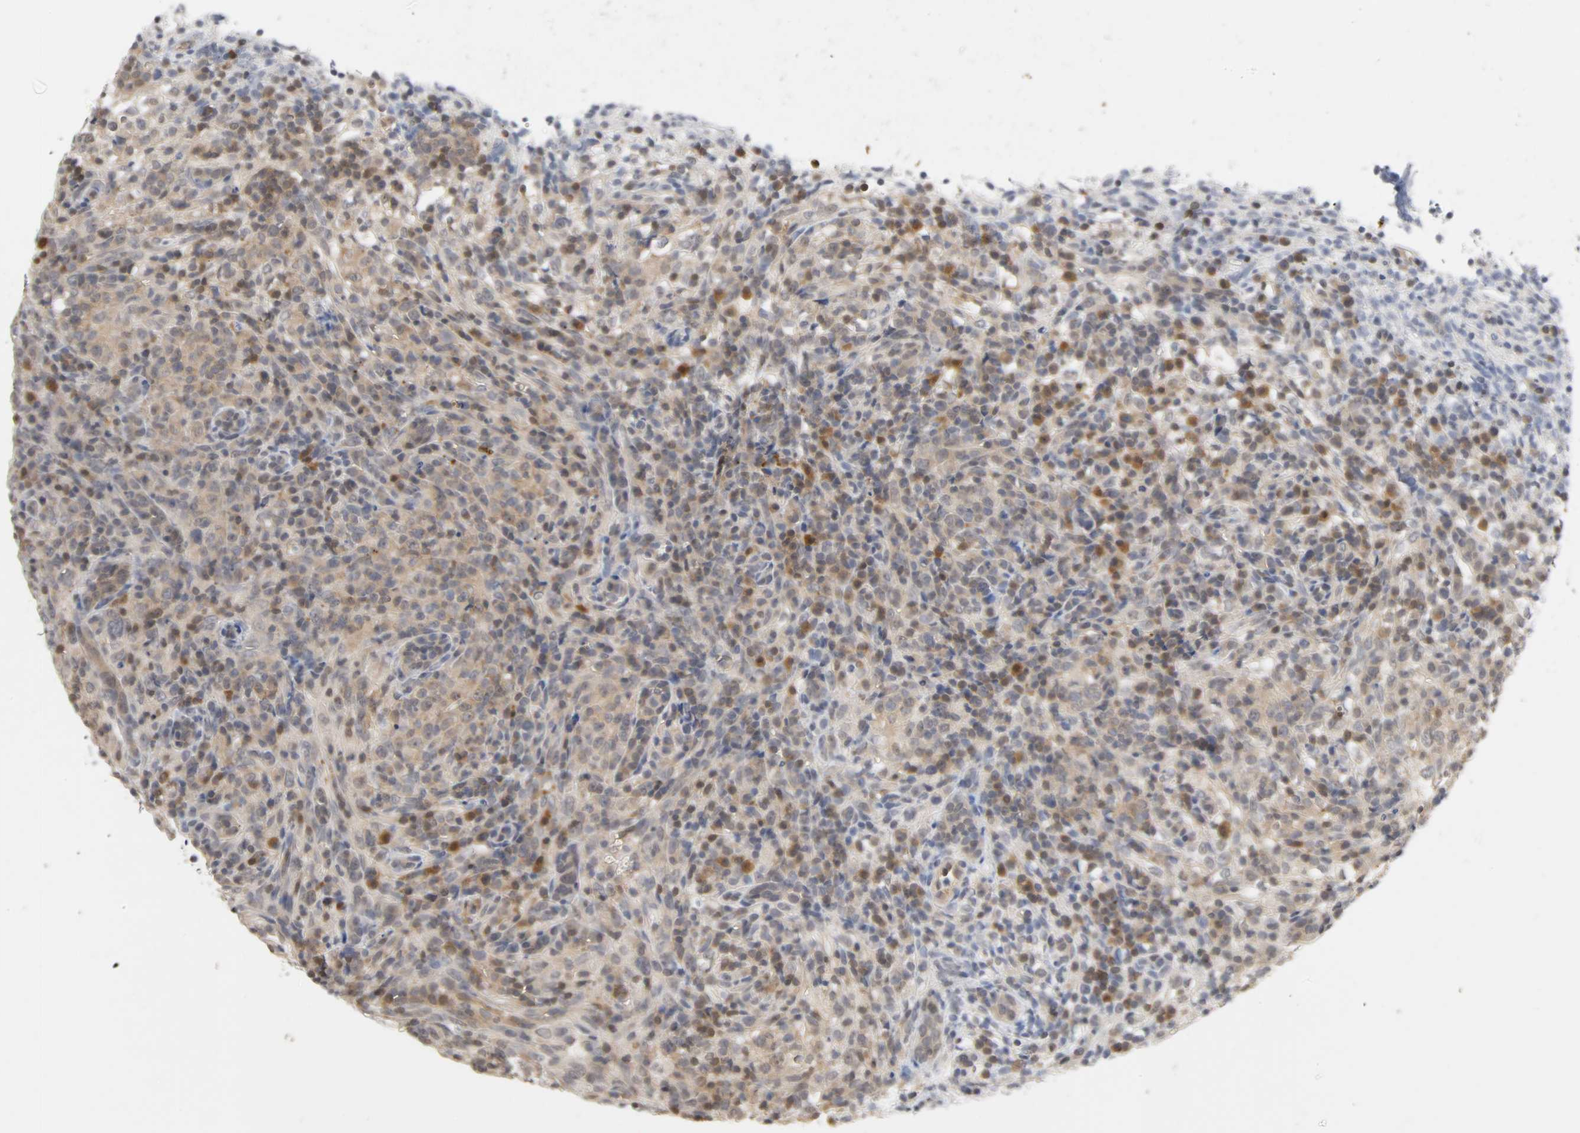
{"staining": {"intensity": "weak", "quantity": ">75%", "location": "cytoplasmic/membranous"}, "tissue": "lymphoma", "cell_type": "Tumor cells", "image_type": "cancer", "snomed": [{"axis": "morphology", "description": "Malignant lymphoma, non-Hodgkin's type, High grade"}, {"axis": "topography", "description": "Lymph node"}], "caption": "High-magnification brightfield microscopy of lymphoma stained with DAB (3,3'-diaminobenzidine) (brown) and counterstained with hematoxylin (blue). tumor cells exhibit weak cytoplasmic/membranous staining is present in approximately>75% of cells.", "gene": "MIF", "patient": {"sex": "female", "age": 76}}